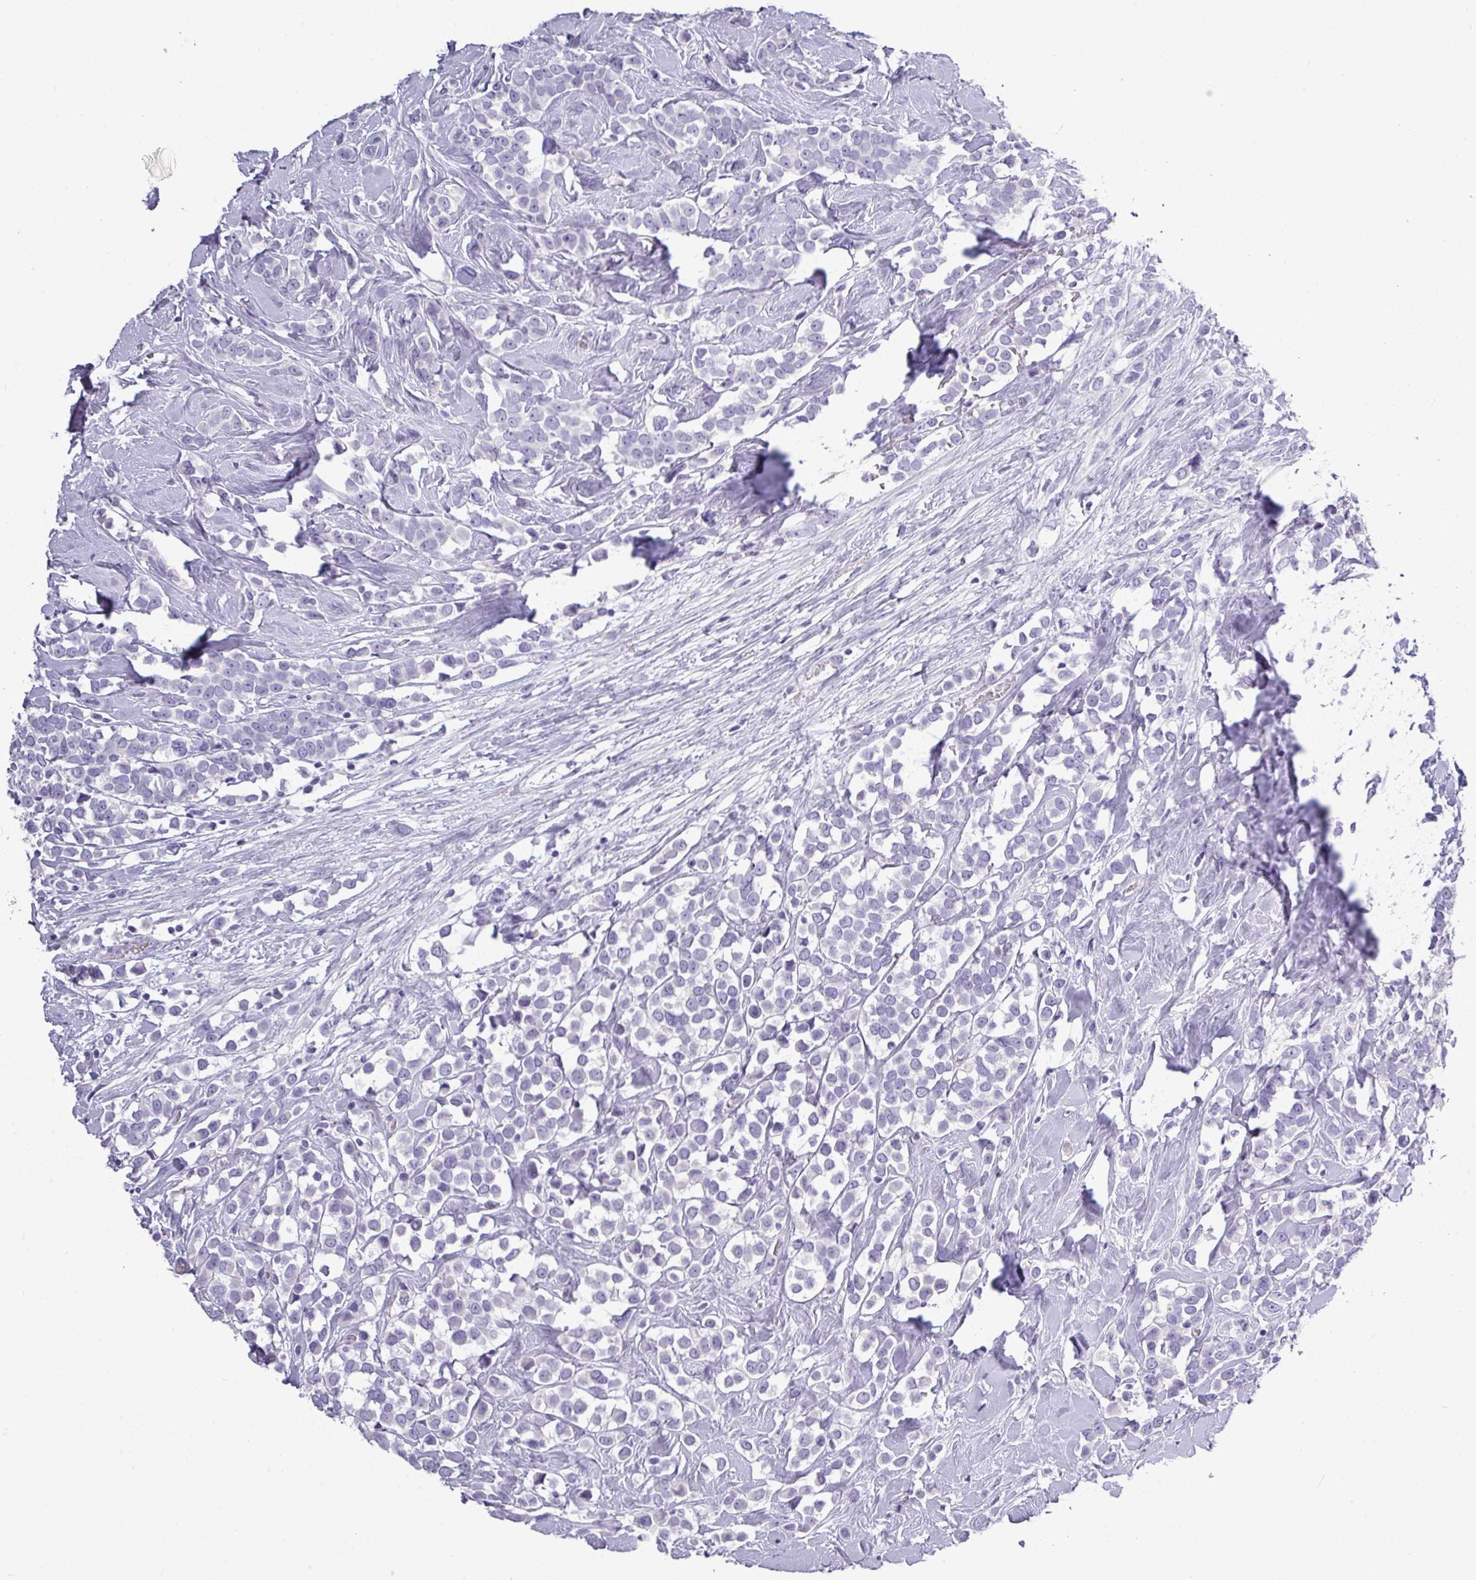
{"staining": {"intensity": "negative", "quantity": "none", "location": "none"}, "tissue": "breast cancer", "cell_type": "Tumor cells", "image_type": "cancer", "snomed": [{"axis": "morphology", "description": "Duct carcinoma"}, {"axis": "topography", "description": "Breast"}], "caption": "IHC micrograph of neoplastic tissue: breast cancer (invasive ductal carcinoma) stained with DAB shows no significant protein expression in tumor cells.", "gene": "TMEM91", "patient": {"sex": "female", "age": 80}}